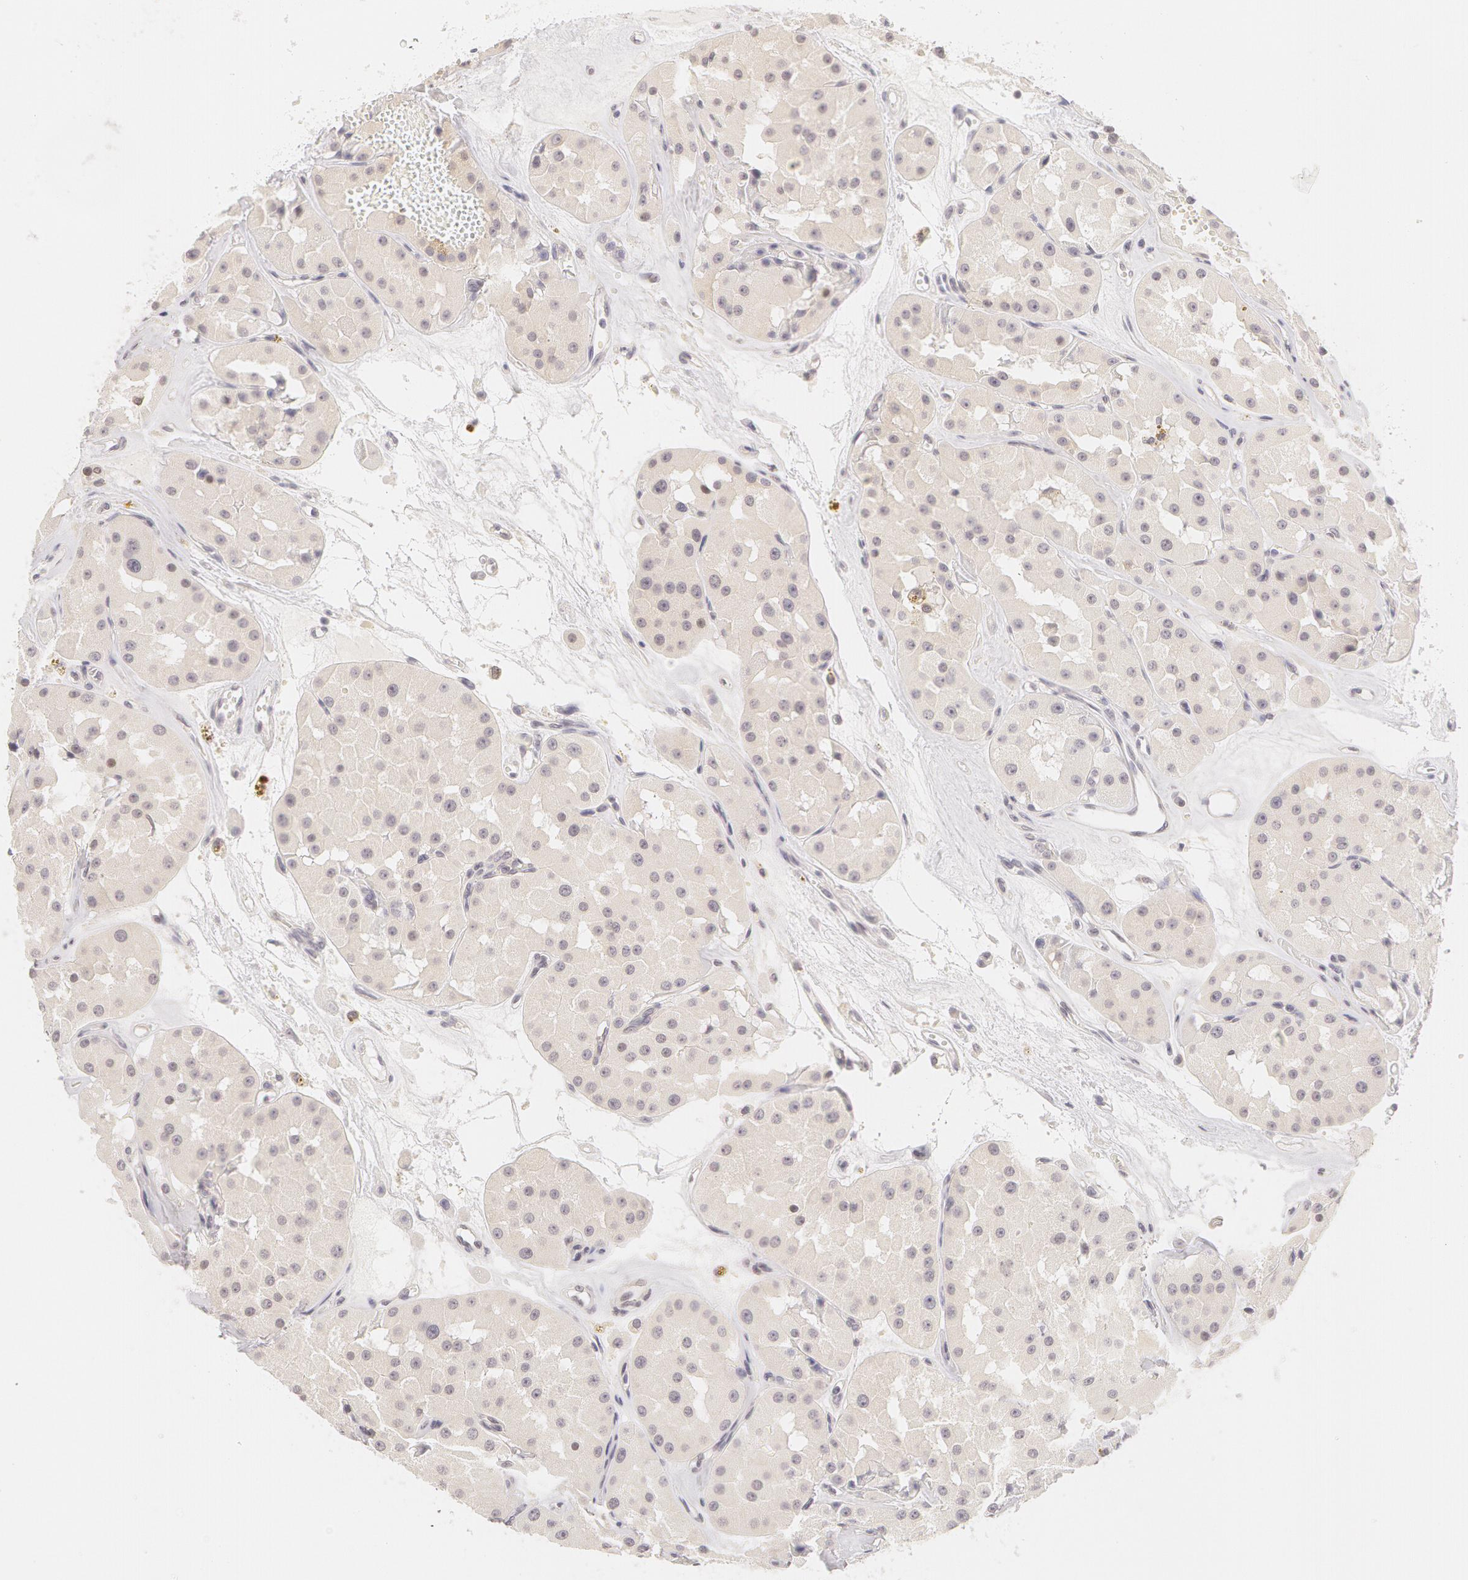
{"staining": {"intensity": "negative", "quantity": "none", "location": "none"}, "tissue": "renal cancer", "cell_type": "Tumor cells", "image_type": "cancer", "snomed": [{"axis": "morphology", "description": "Adenocarcinoma, uncertain malignant potential"}, {"axis": "topography", "description": "Kidney"}], "caption": "Tumor cells are negative for protein expression in human renal cancer.", "gene": "ZNF597", "patient": {"sex": "male", "age": 63}}